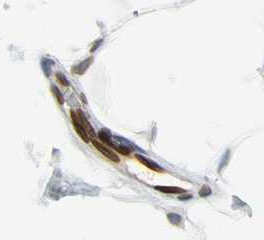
{"staining": {"intensity": "moderate", "quantity": ">75%", "location": "nuclear"}, "tissue": "adipose tissue", "cell_type": "Adipocytes", "image_type": "normal", "snomed": [{"axis": "morphology", "description": "Normal tissue, NOS"}, {"axis": "topography", "description": "Soft tissue"}], "caption": "IHC micrograph of benign adipose tissue: human adipose tissue stained using immunohistochemistry (IHC) demonstrates medium levels of moderate protein expression localized specifically in the nuclear of adipocytes, appearing as a nuclear brown color.", "gene": "SUN1", "patient": {"sex": "male", "age": 26}}